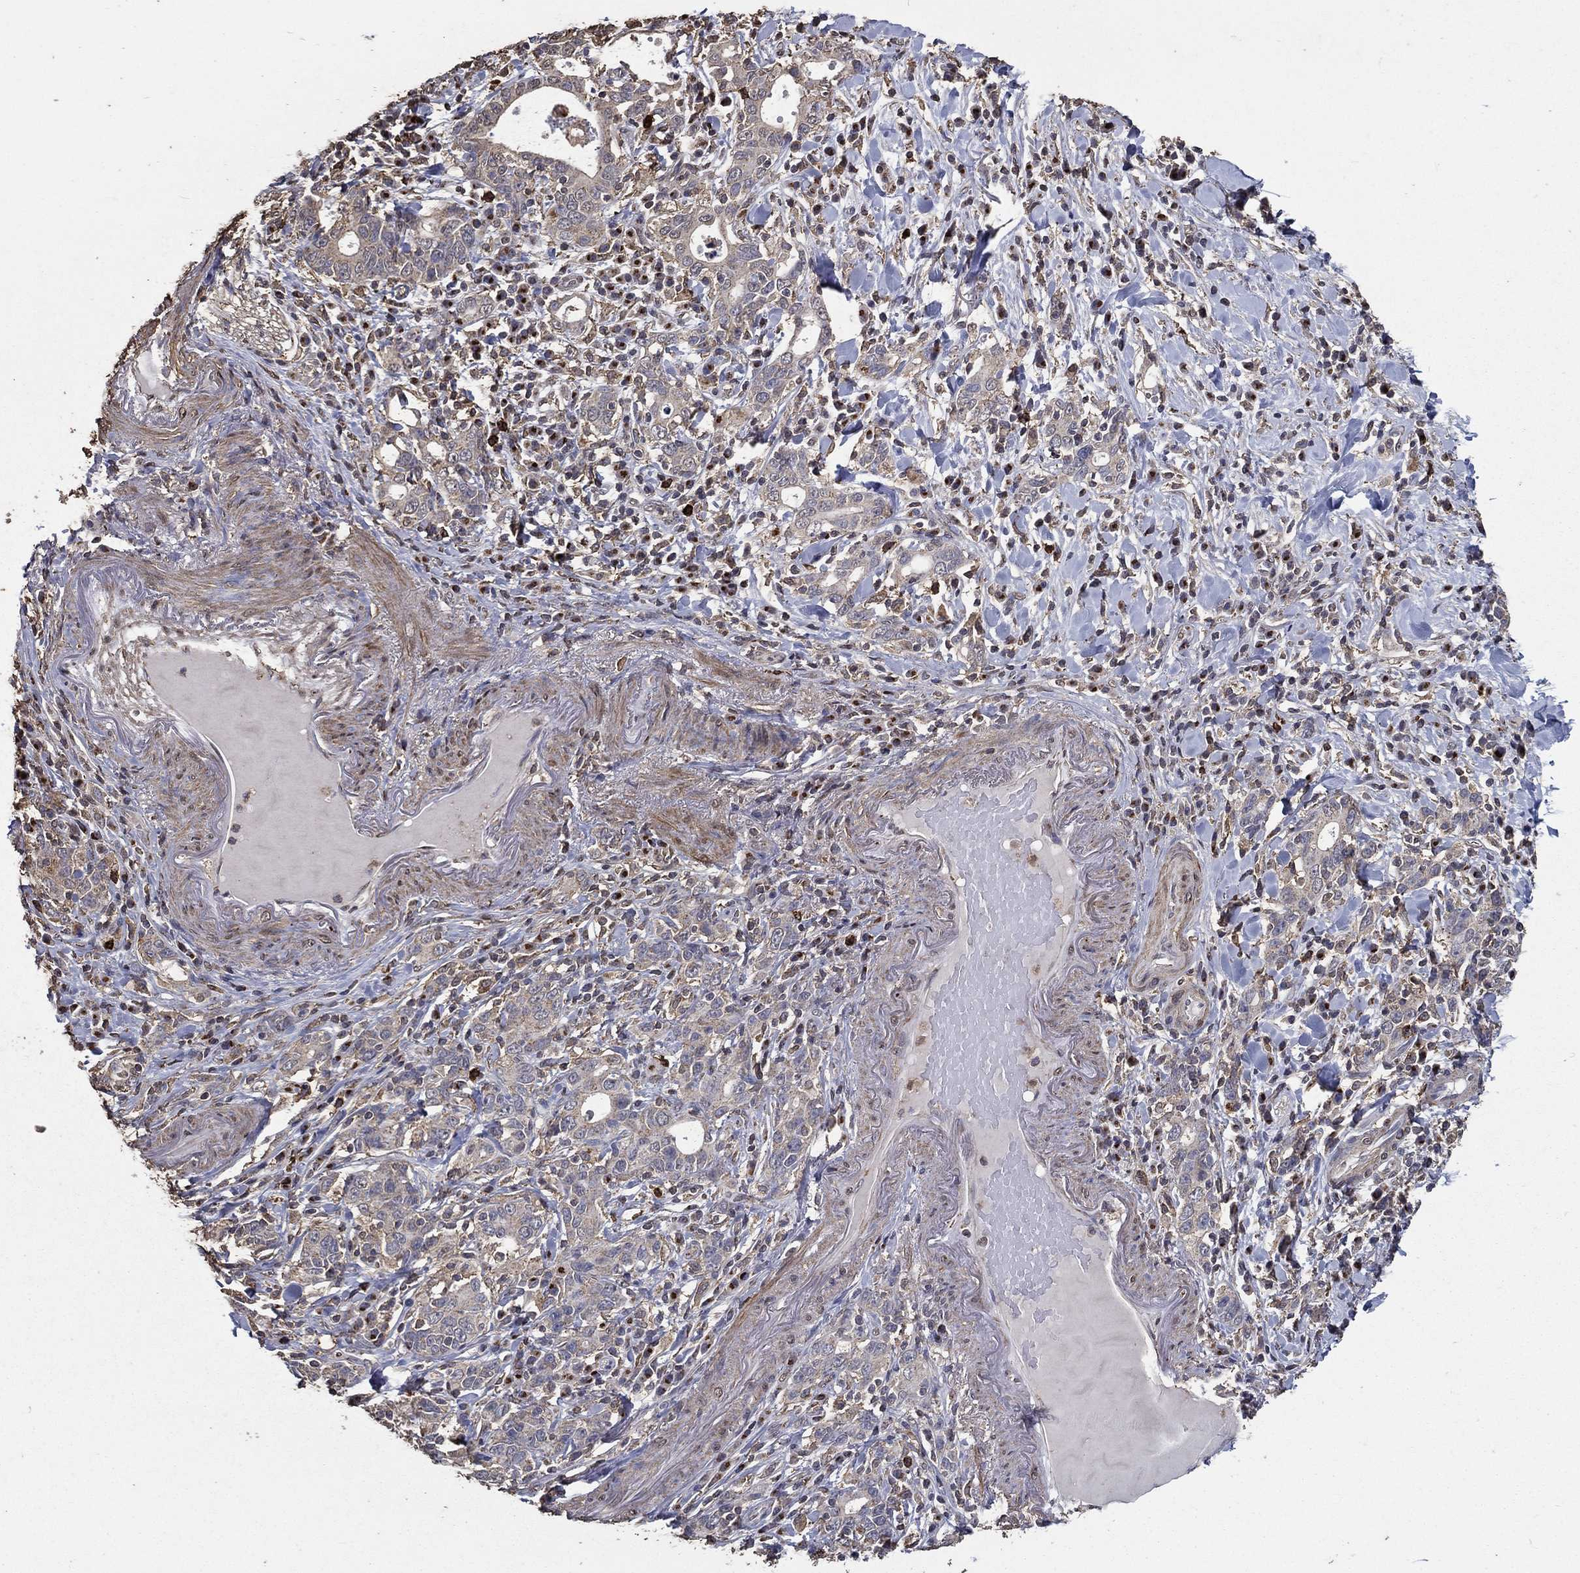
{"staining": {"intensity": "negative", "quantity": "none", "location": "none"}, "tissue": "stomach cancer", "cell_type": "Tumor cells", "image_type": "cancer", "snomed": [{"axis": "morphology", "description": "Adenocarcinoma, NOS"}, {"axis": "topography", "description": "Stomach"}], "caption": "The IHC image has no significant positivity in tumor cells of stomach adenocarcinoma tissue.", "gene": "GPR183", "patient": {"sex": "male", "age": 79}}